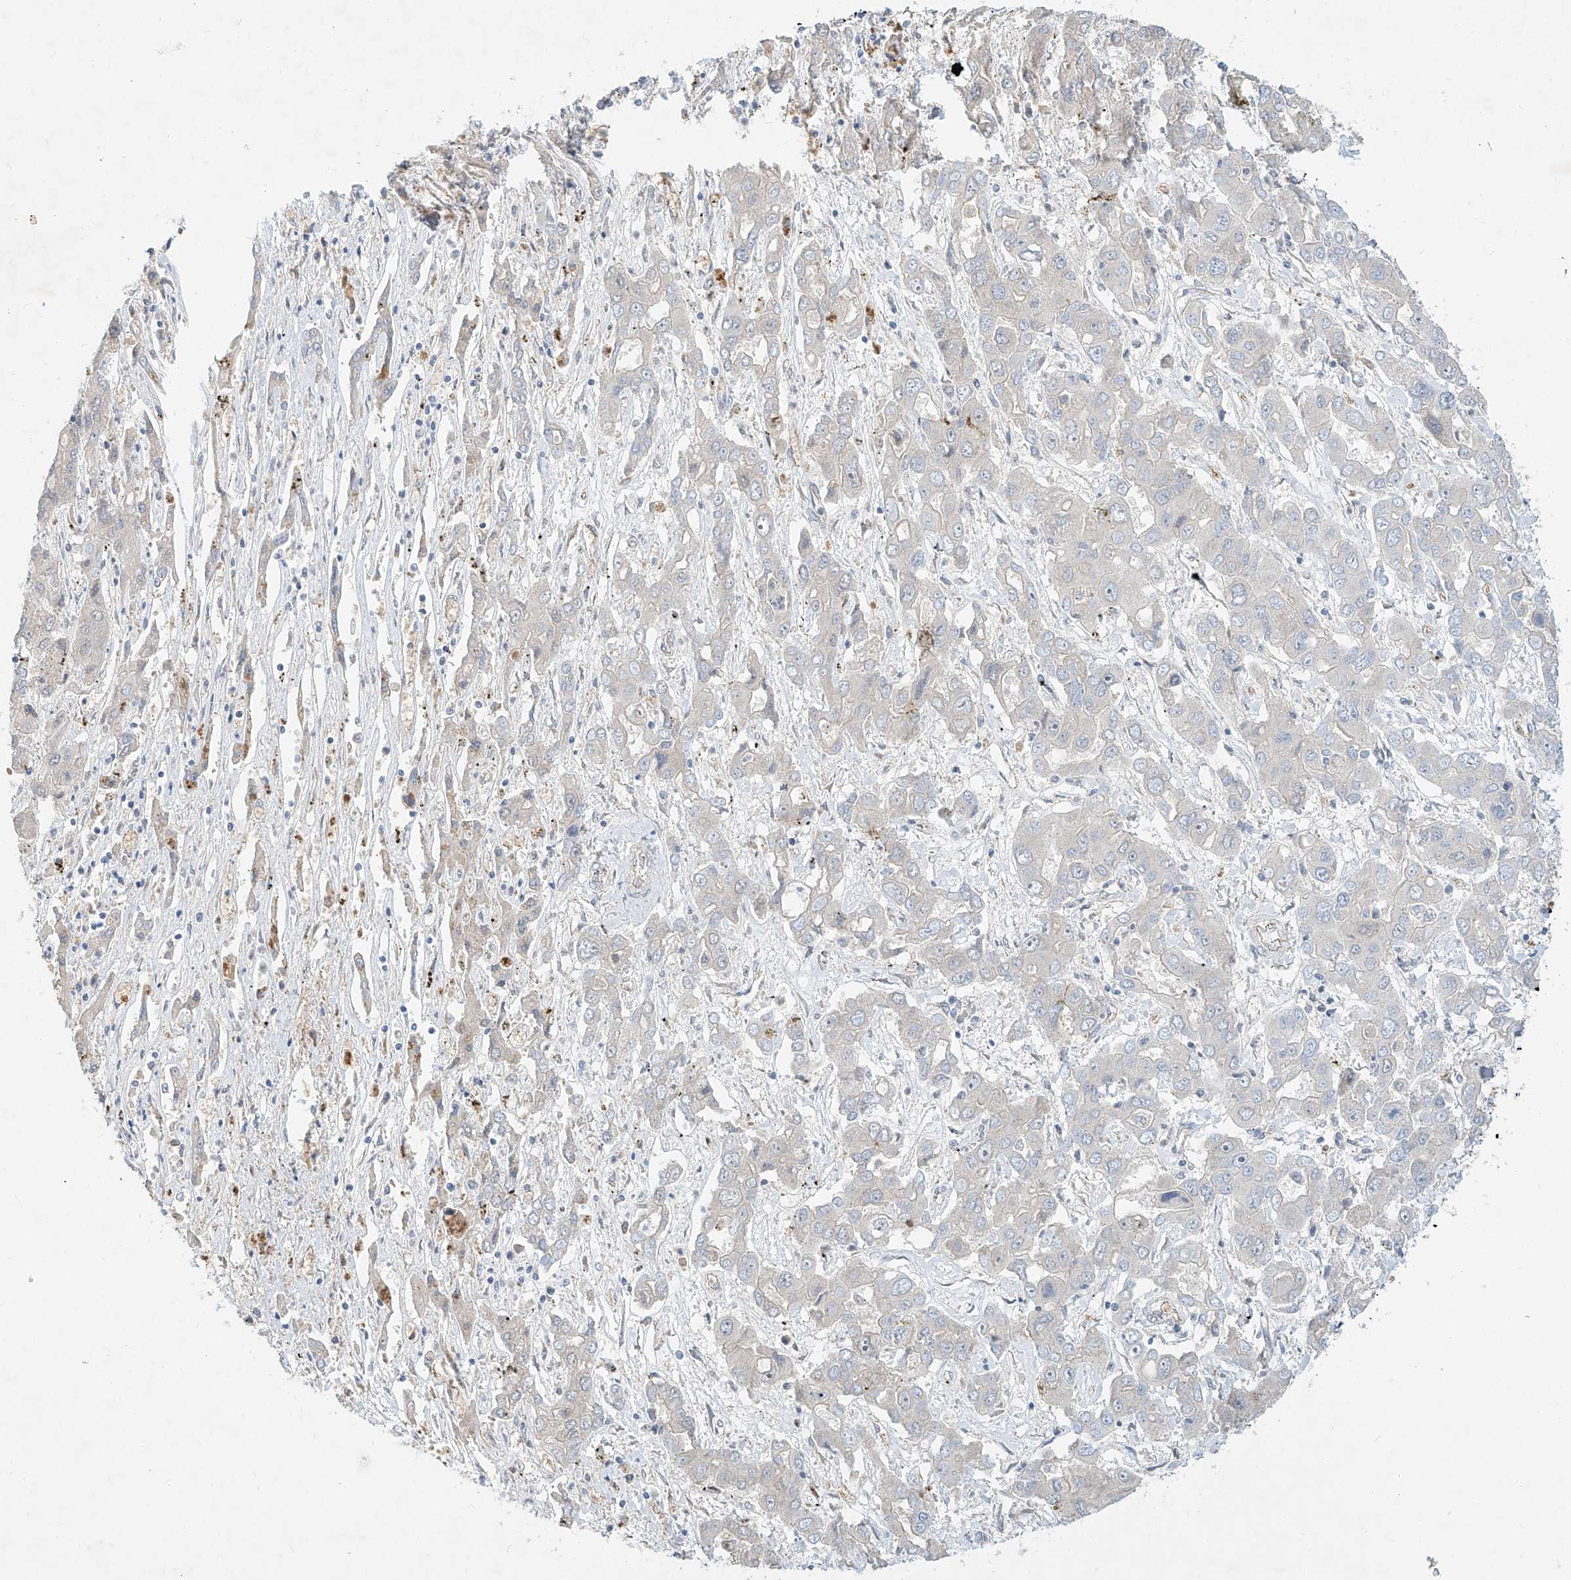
{"staining": {"intensity": "negative", "quantity": "none", "location": "none"}, "tissue": "liver cancer", "cell_type": "Tumor cells", "image_type": "cancer", "snomed": [{"axis": "morphology", "description": "Cholangiocarcinoma"}, {"axis": "topography", "description": "Liver"}], "caption": "This is an IHC photomicrograph of human liver cholangiocarcinoma. There is no expression in tumor cells.", "gene": "SYTL3", "patient": {"sex": "male", "age": 67}}